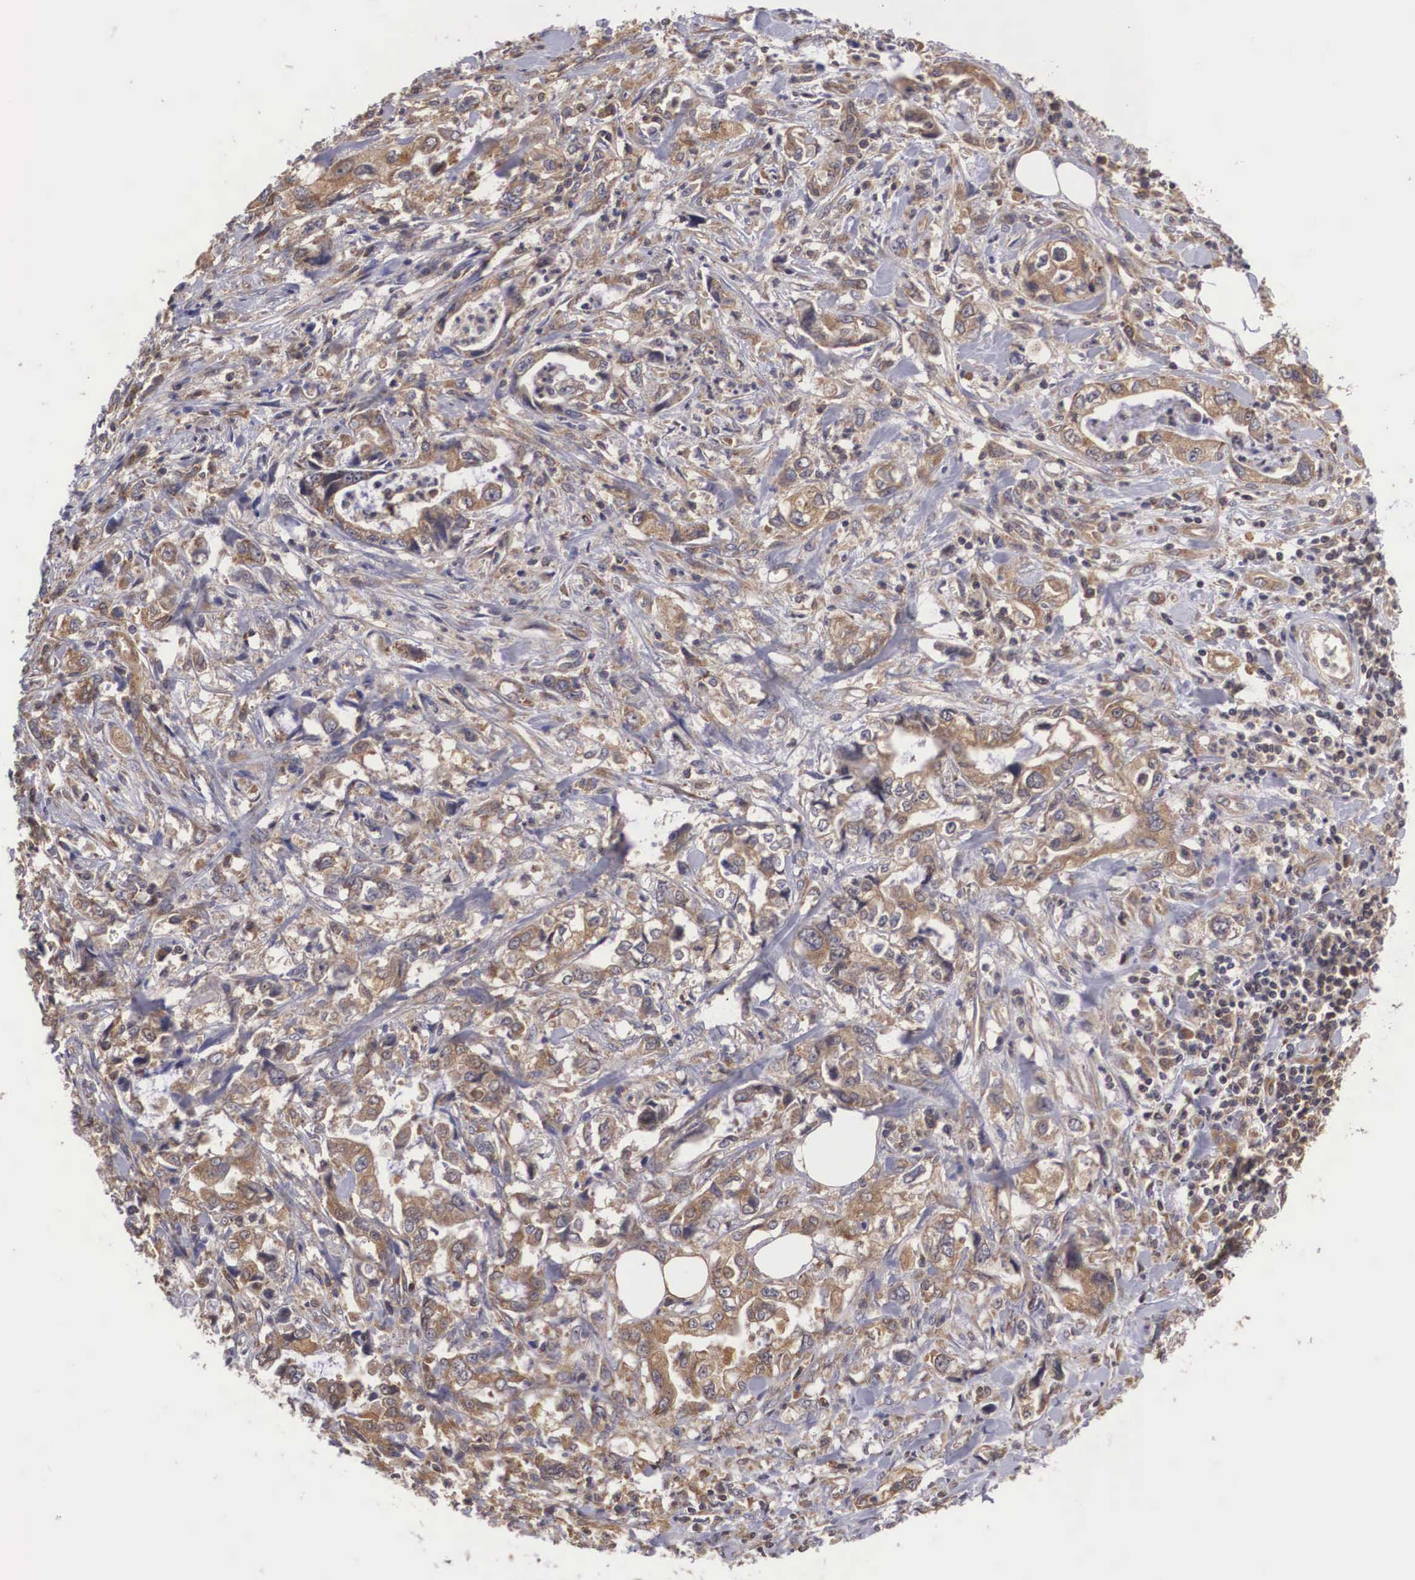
{"staining": {"intensity": "weak", "quantity": ">75%", "location": "cytoplasmic/membranous"}, "tissue": "stomach cancer", "cell_type": "Tumor cells", "image_type": "cancer", "snomed": [{"axis": "morphology", "description": "Adenocarcinoma, NOS"}, {"axis": "topography", "description": "Pancreas"}, {"axis": "topography", "description": "Stomach, upper"}], "caption": "Human stomach cancer (adenocarcinoma) stained with a protein marker displays weak staining in tumor cells.", "gene": "DHRS1", "patient": {"sex": "male", "age": 77}}